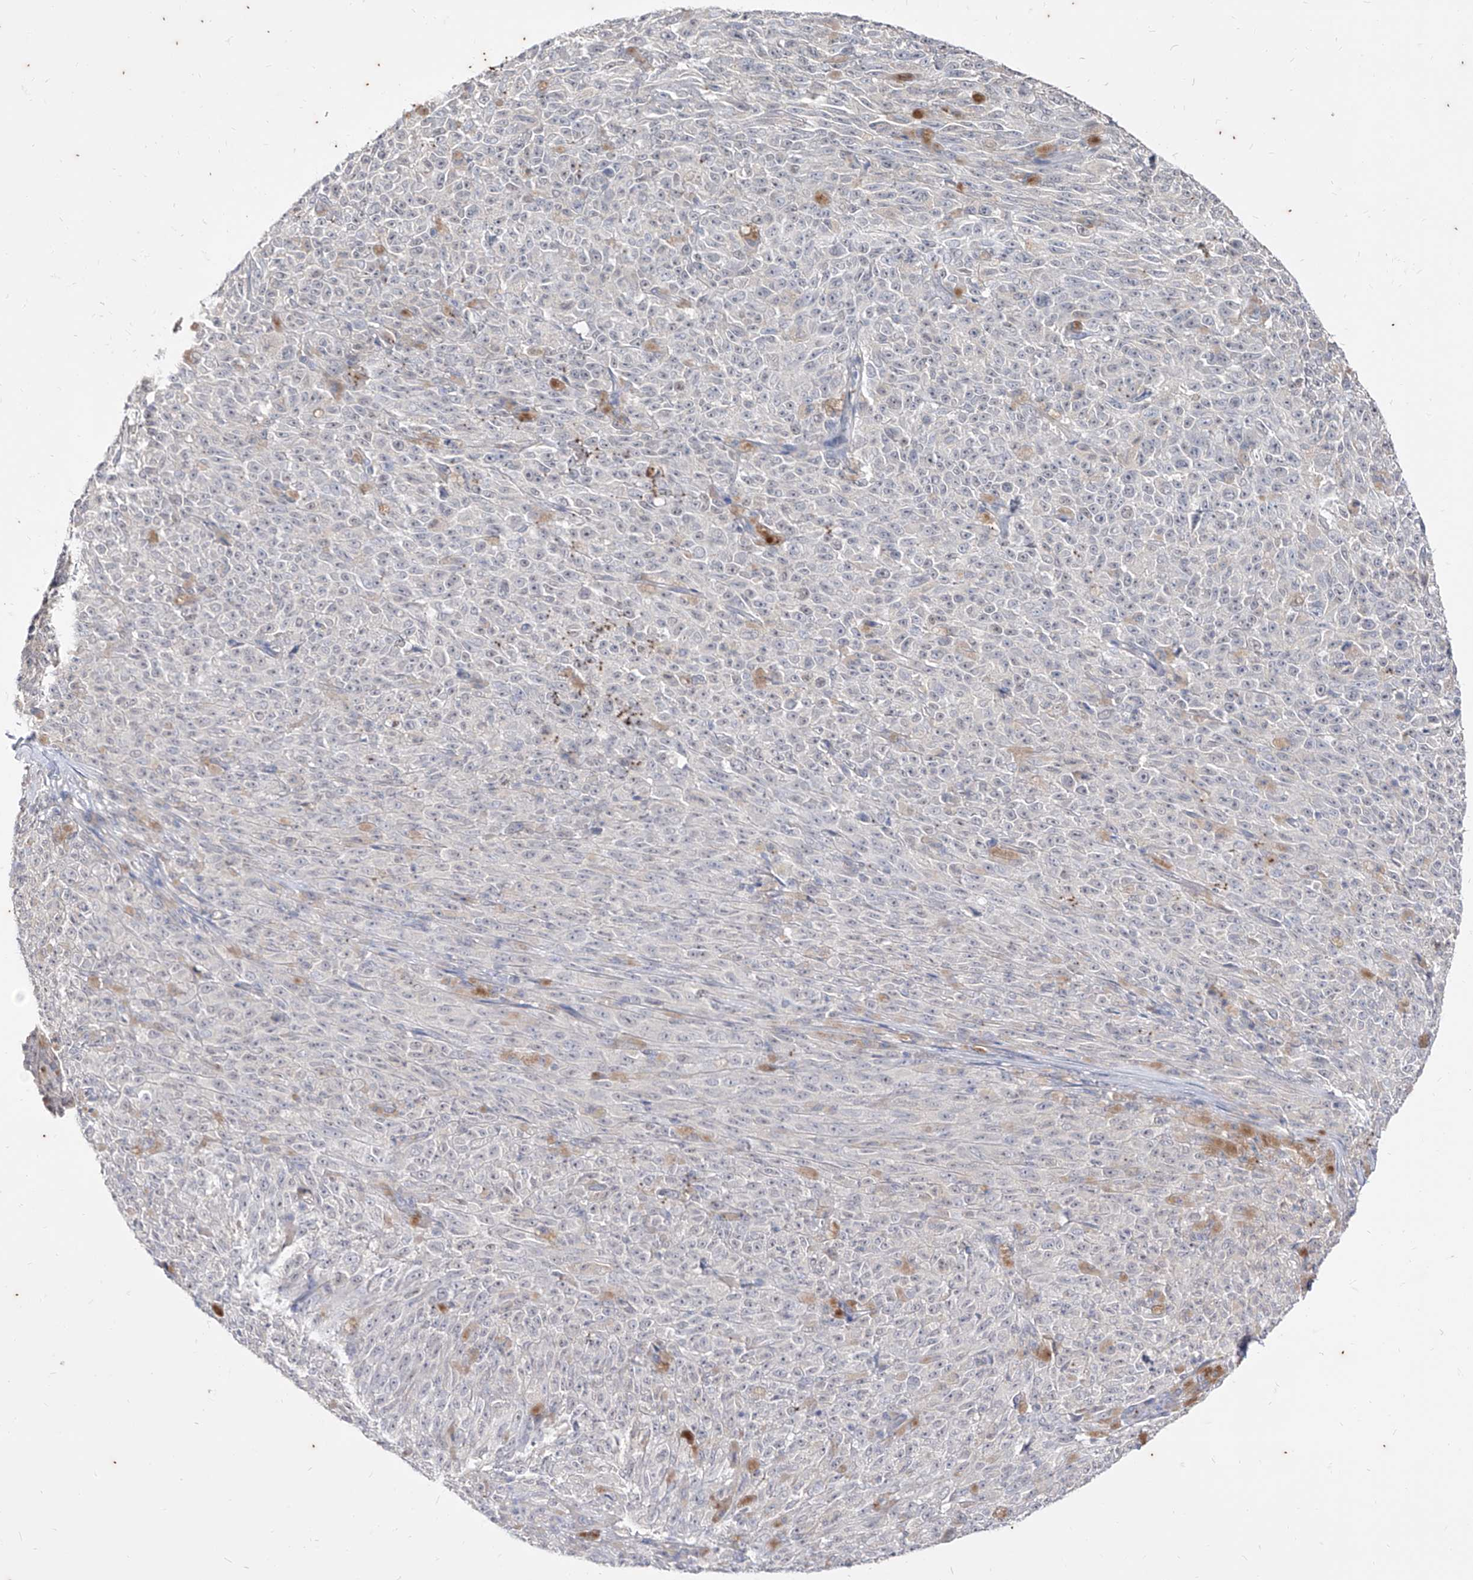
{"staining": {"intensity": "negative", "quantity": "none", "location": "none"}, "tissue": "melanoma", "cell_type": "Tumor cells", "image_type": "cancer", "snomed": [{"axis": "morphology", "description": "Malignant melanoma, NOS"}, {"axis": "topography", "description": "Skin"}], "caption": "This image is of melanoma stained with immunohistochemistry (IHC) to label a protein in brown with the nuclei are counter-stained blue. There is no staining in tumor cells.", "gene": "PHF20L1", "patient": {"sex": "female", "age": 82}}